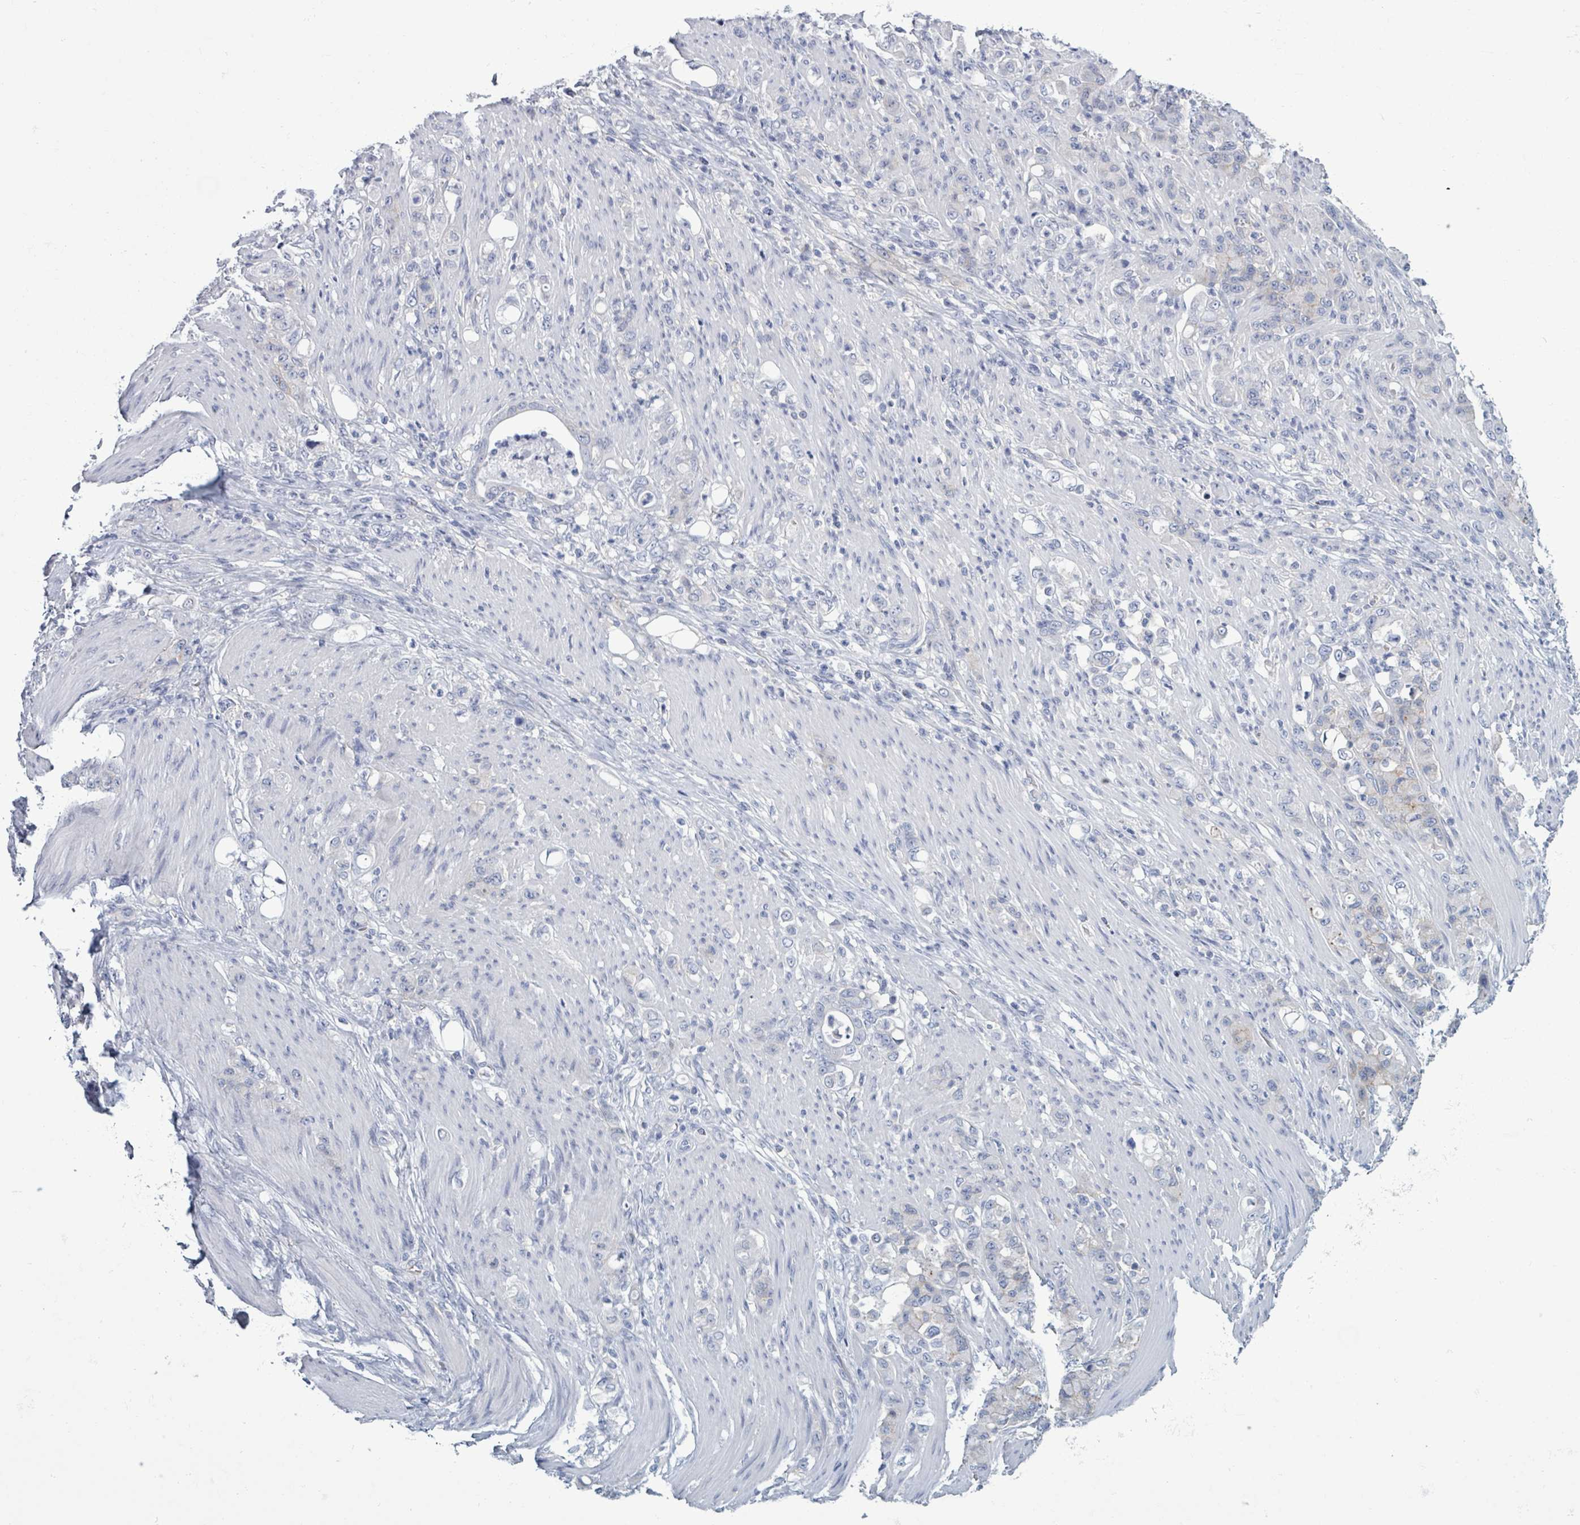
{"staining": {"intensity": "negative", "quantity": "none", "location": "none"}, "tissue": "stomach cancer", "cell_type": "Tumor cells", "image_type": "cancer", "snomed": [{"axis": "morphology", "description": "Normal tissue, NOS"}, {"axis": "morphology", "description": "Adenocarcinoma, NOS"}, {"axis": "topography", "description": "Stomach"}], "caption": "A high-resolution photomicrograph shows immunohistochemistry (IHC) staining of stomach adenocarcinoma, which exhibits no significant staining in tumor cells.", "gene": "BSG", "patient": {"sex": "female", "age": 79}}